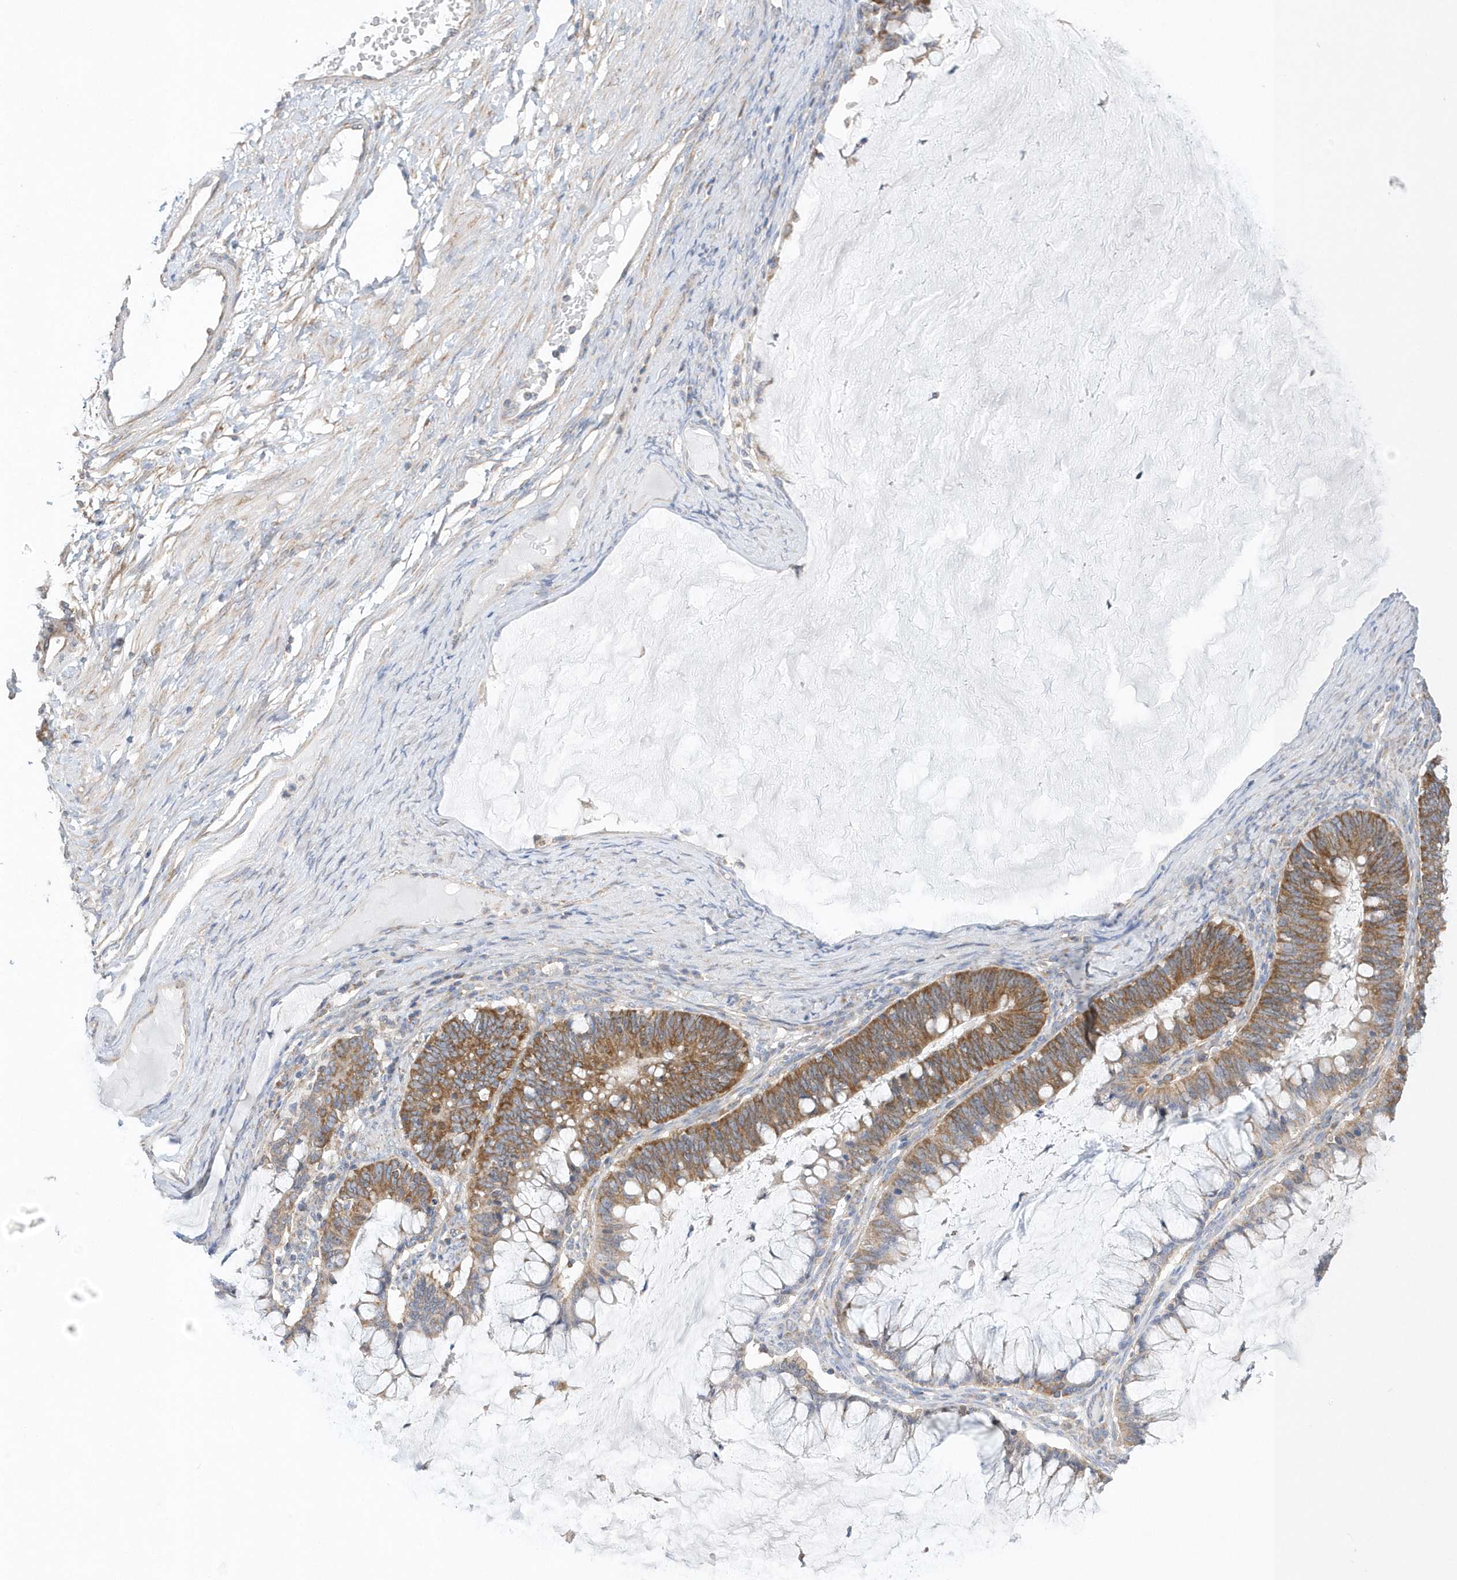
{"staining": {"intensity": "strong", "quantity": ">75%", "location": "cytoplasmic/membranous"}, "tissue": "ovarian cancer", "cell_type": "Tumor cells", "image_type": "cancer", "snomed": [{"axis": "morphology", "description": "Cystadenocarcinoma, mucinous, NOS"}, {"axis": "topography", "description": "Ovary"}], "caption": "The immunohistochemical stain labels strong cytoplasmic/membranous staining in tumor cells of ovarian cancer (mucinous cystadenocarcinoma) tissue. (brown staining indicates protein expression, while blue staining denotes nuclei).", "gene": "SPATA5", "patient": {"sex": "female", "age": 61}}